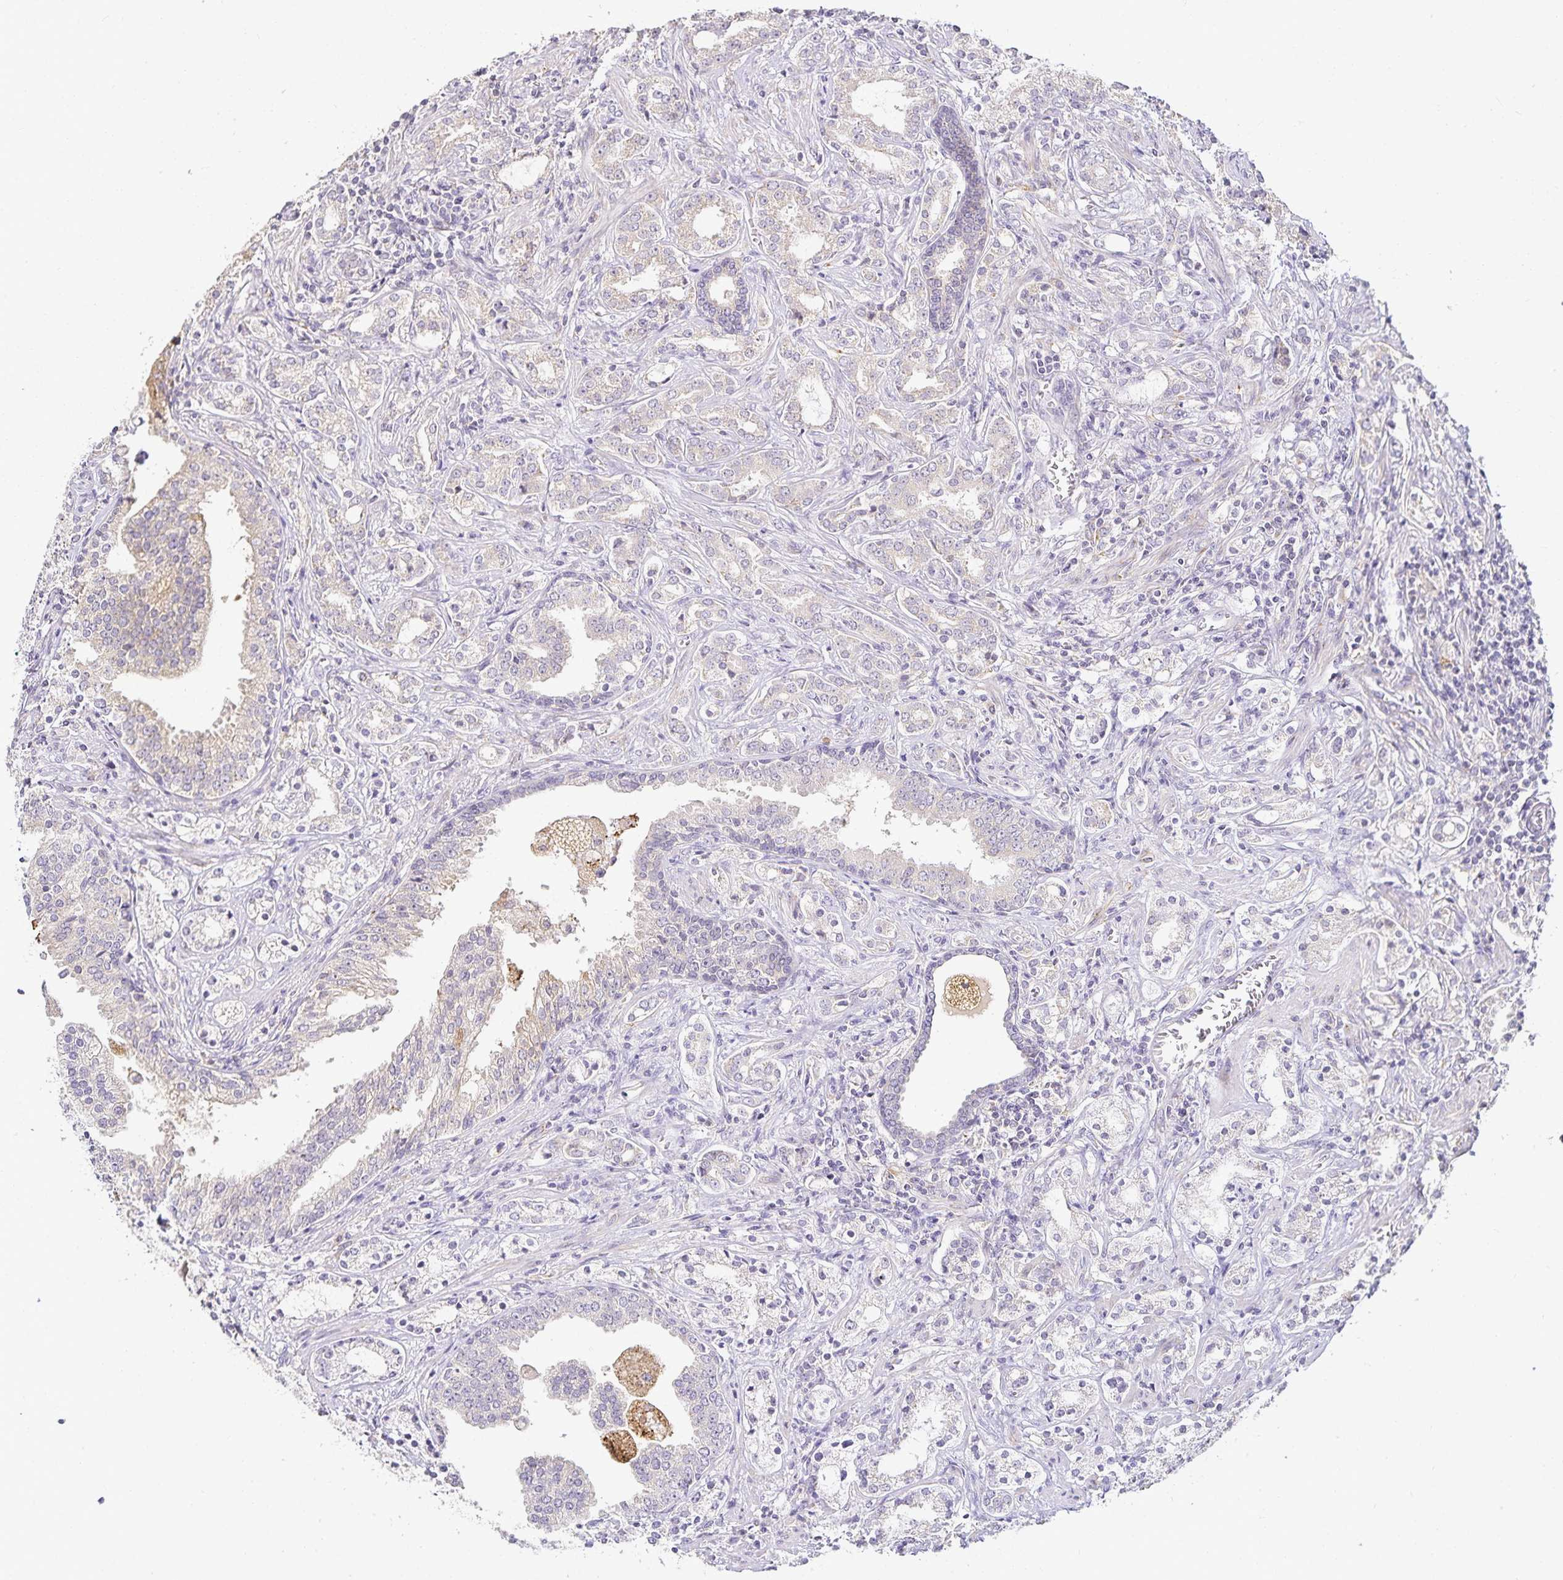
{"staining": {"intensity": "negative", "quantity": "none", "location": "none"}, "tissue": "prostate cancer", "cell_type": "Tumor cells", "image_type": "cancer", "snomed": [{"axis": "morphology", "description": "Adenocarcinoma, Medium grade"}, {"axis": "topography", "description": "Prostate"}], "caption": "Immunohistochemical staining of prostate cancer (medium-grade adenocarcinoma) displays no significant staining in tumor cells. (Immunohistochemistry (ihc), brightfield microscopy, high magnification).", "gene": "GP2", "patient": {"sex": "male", "age": 57}}